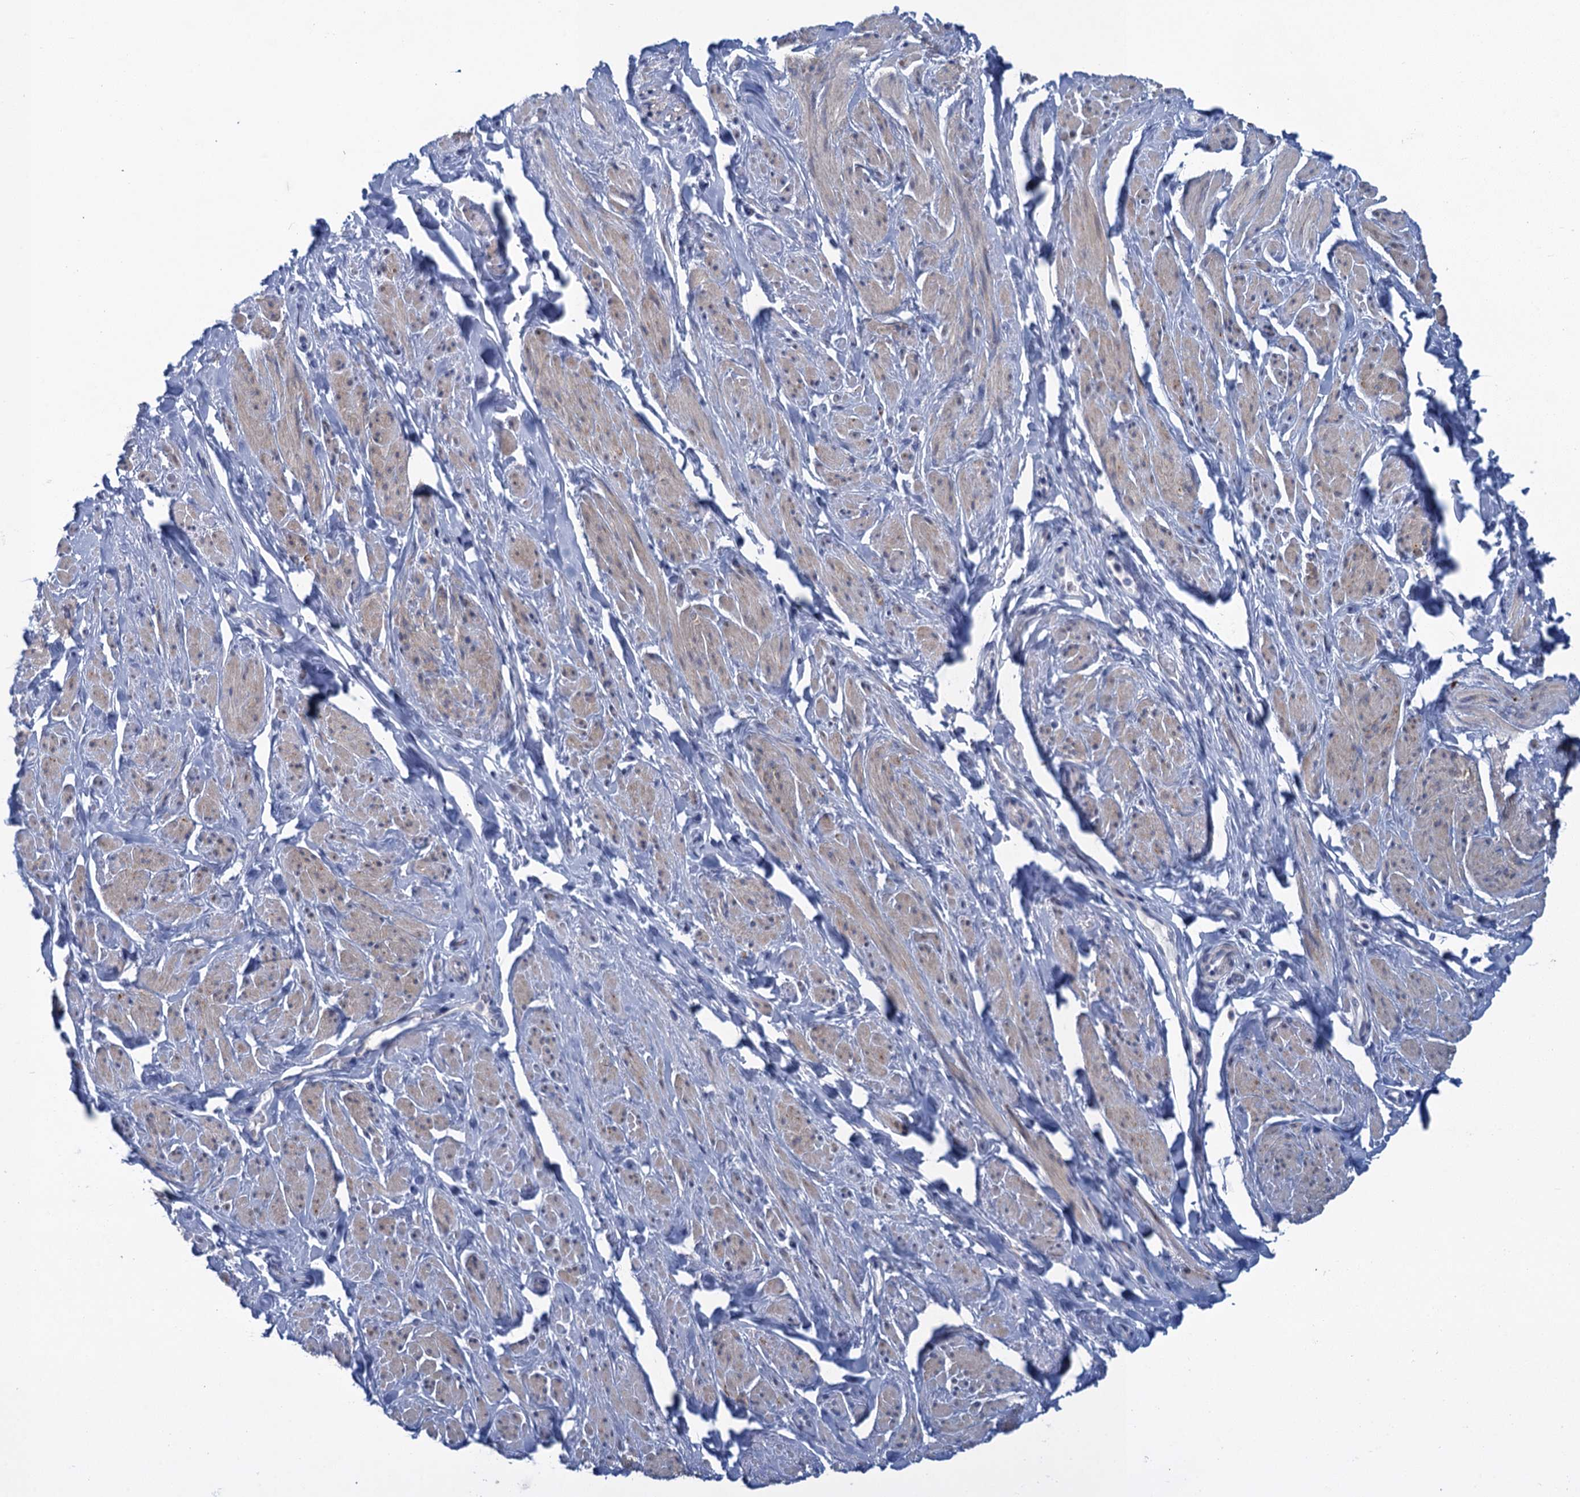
{"staining": {"intensity": "weak", "quantity": "25%-75%", "location": "cytoplasmic/membranous"}, "tissue": "smooth muscle", "cell_type": "Smooth muscle cells", "image_type": "normal", "snomed": [{"axis": "morphology", "description": "Normal tissue, NOS"}, {"axis": "topography", "description": "Smooth muscle"}, {"axis": "topography", "description": "Peripheral nerve tissue"}], "caption": "Normal smooth muscle shows weak cytoplasmic/membranous staining in approximately 25%-75% of smooth muscle cells The protein of interest is stained brown, and the nuclei are stained in blue (DAB (3,3'-diaminobenzidine) IHC with brightfield microscopy, high magnification)..", "gene": "SCEL", "patient": {"sex": "male", "age": 69}}